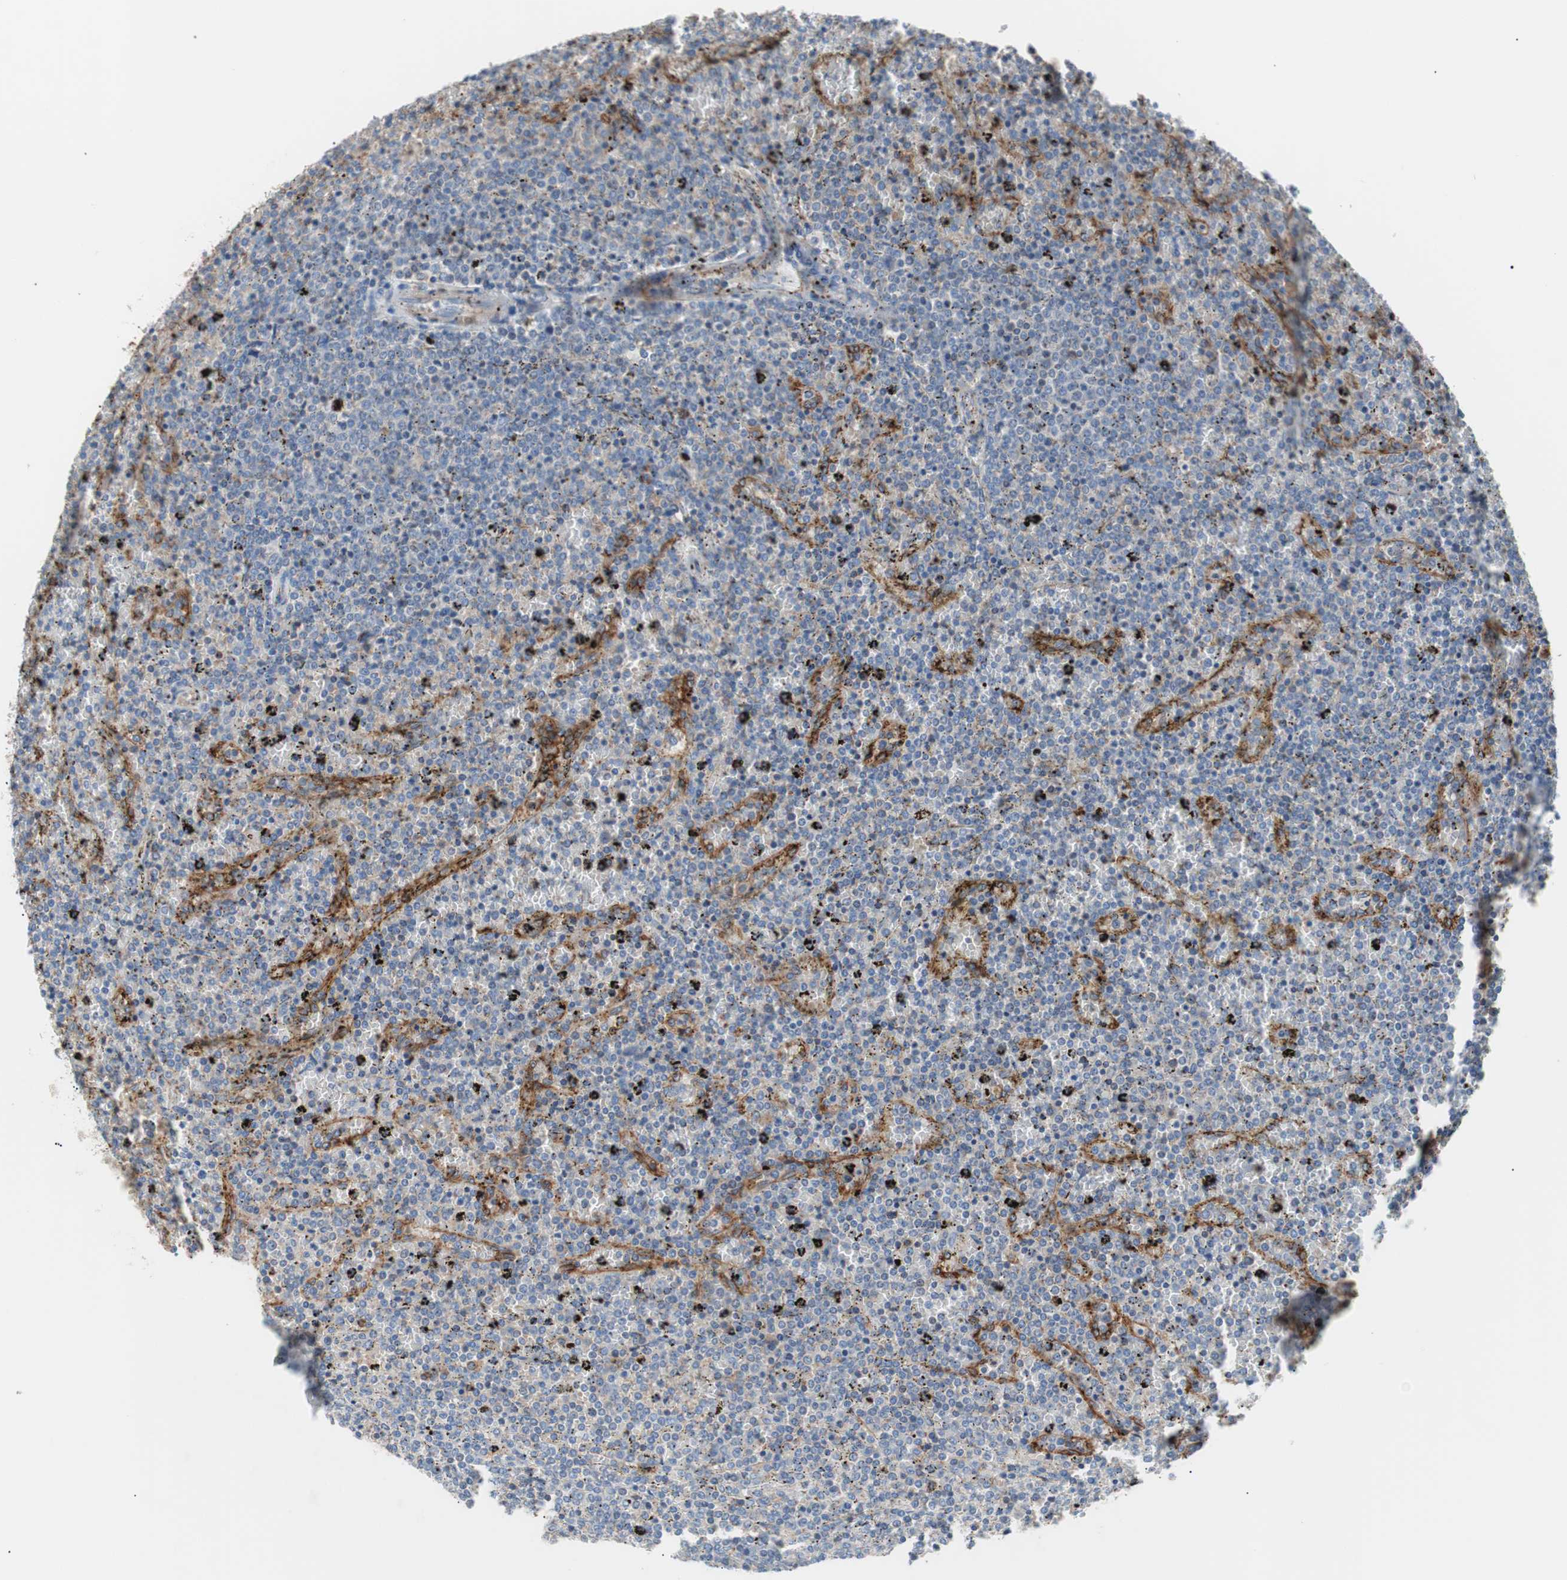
{"staining": {"intensity": "negative", "quantity": "none", "location": "none"}, "tissue": "lymphoma", "cell_type": "Tumor cells", "image_type": "cancer", "snomed": [{"axis": "morphology", "description": "Malignant lymphoma, non-Hodgkin's type, Low grade"}, {"axis": "topography", "description": "Spleen"}], "caption": "This is a image of IHC staining of lymphoma, which shows no staining in tumor cells.", "gene": "GPR160", "patient": {"sex": "female", "age": 77}}